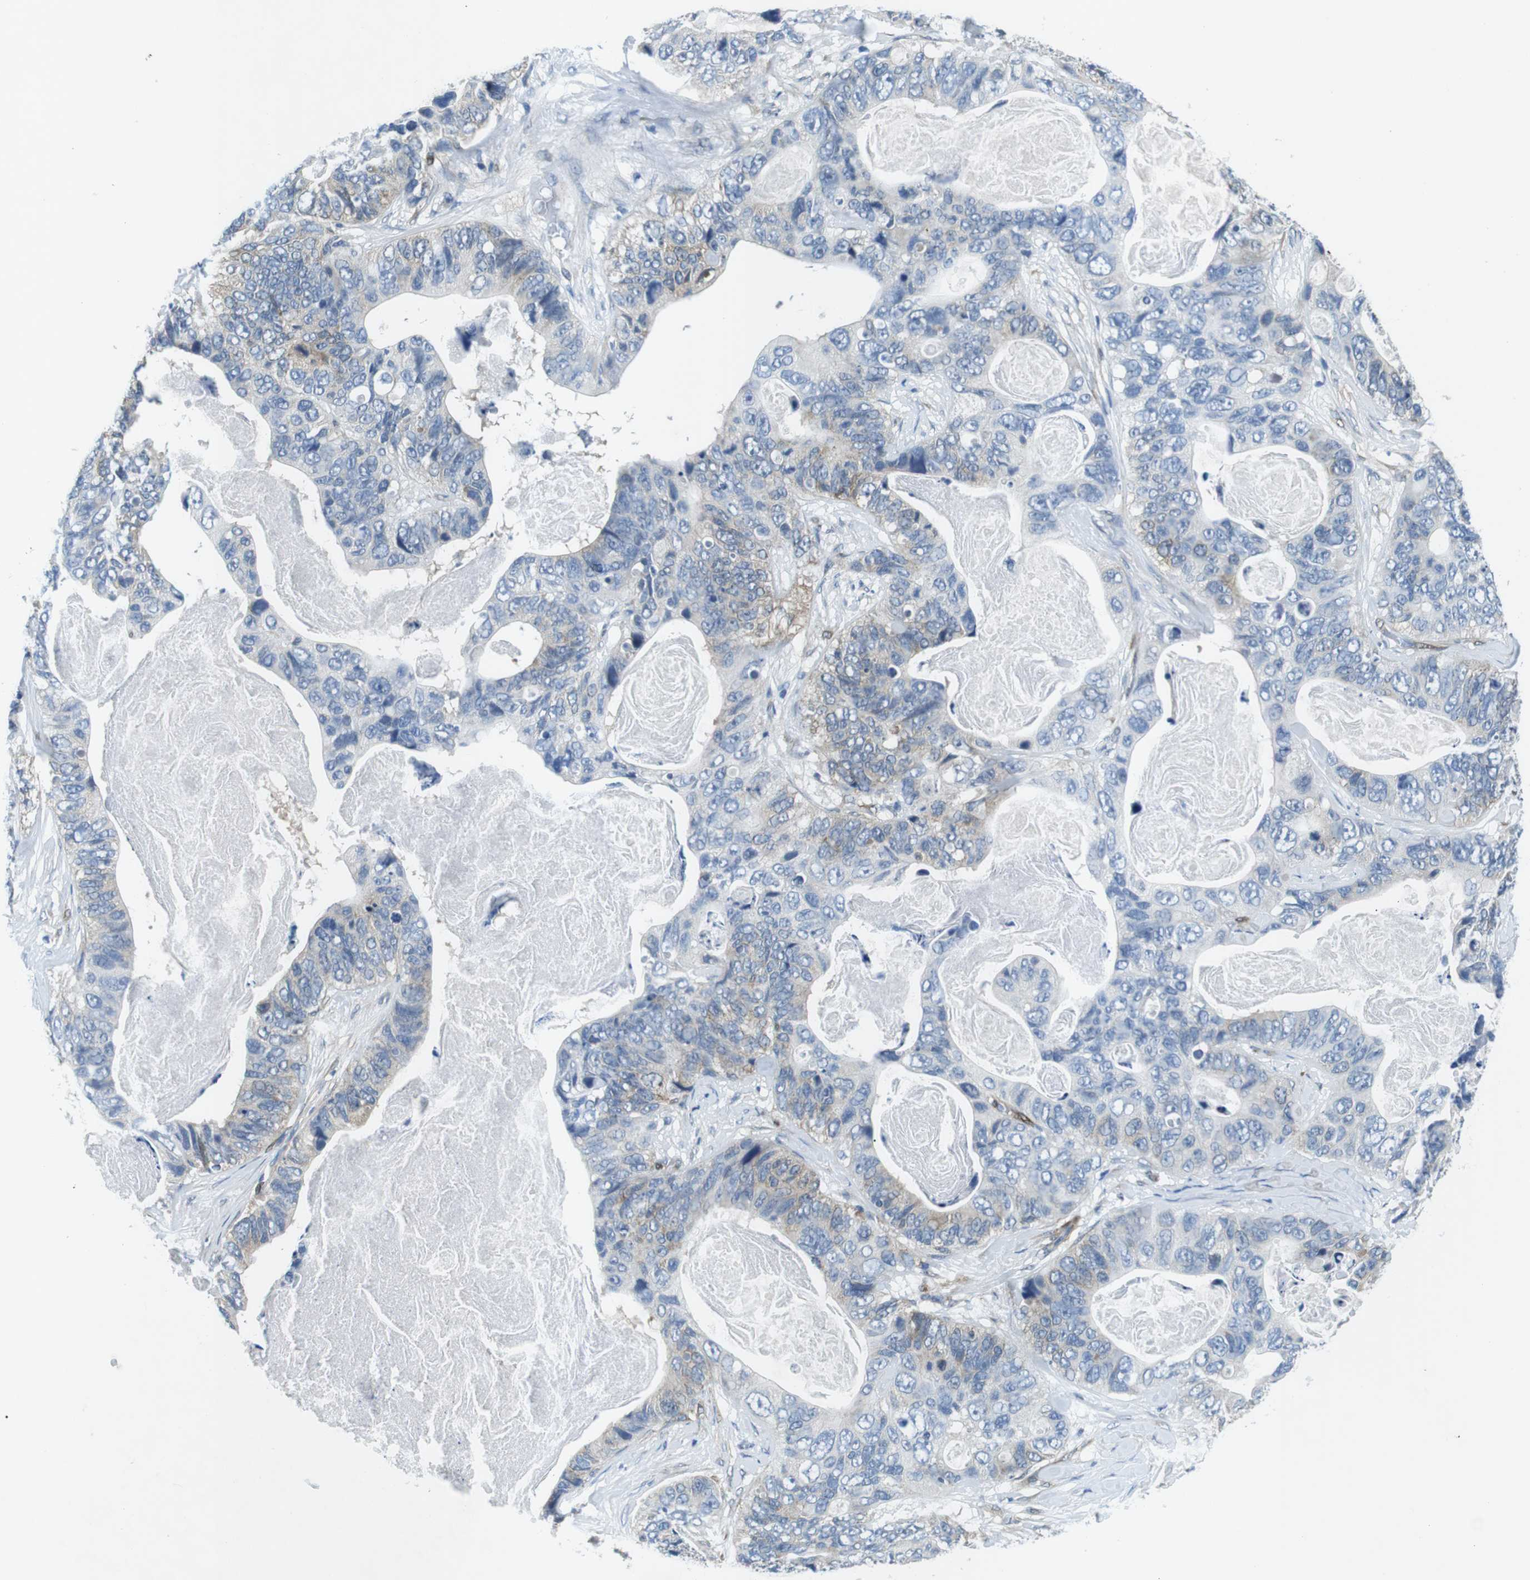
{"staining": {"intensity": "weak", "quantity": "25%-75%", "location": "cytoplasmic/membranous"}, "tissue": "stomach cancer", "cell_type": "Tumor cells", "image_type": "cancer", "snomed": [{"axis": "morphology", "description": "Adenocarcinoma, NOS"}, {"axis": "topography", "description": "Stomach"}], "caption": "Adenocarcinoma (stomach) stained with immunohistochemistry (IHC) shows weak cytoplasmic/membranous positivity in approximately 25%-75% of tumor cells. The protein is stained brown, and the nuclei are stained in blue (DAB (3,3'-diaminobenzidine) IHC with brightfield microscopy, high magnification).", "gene": "PHLDA1", "patient": {"sex": "female", "age": 89}}